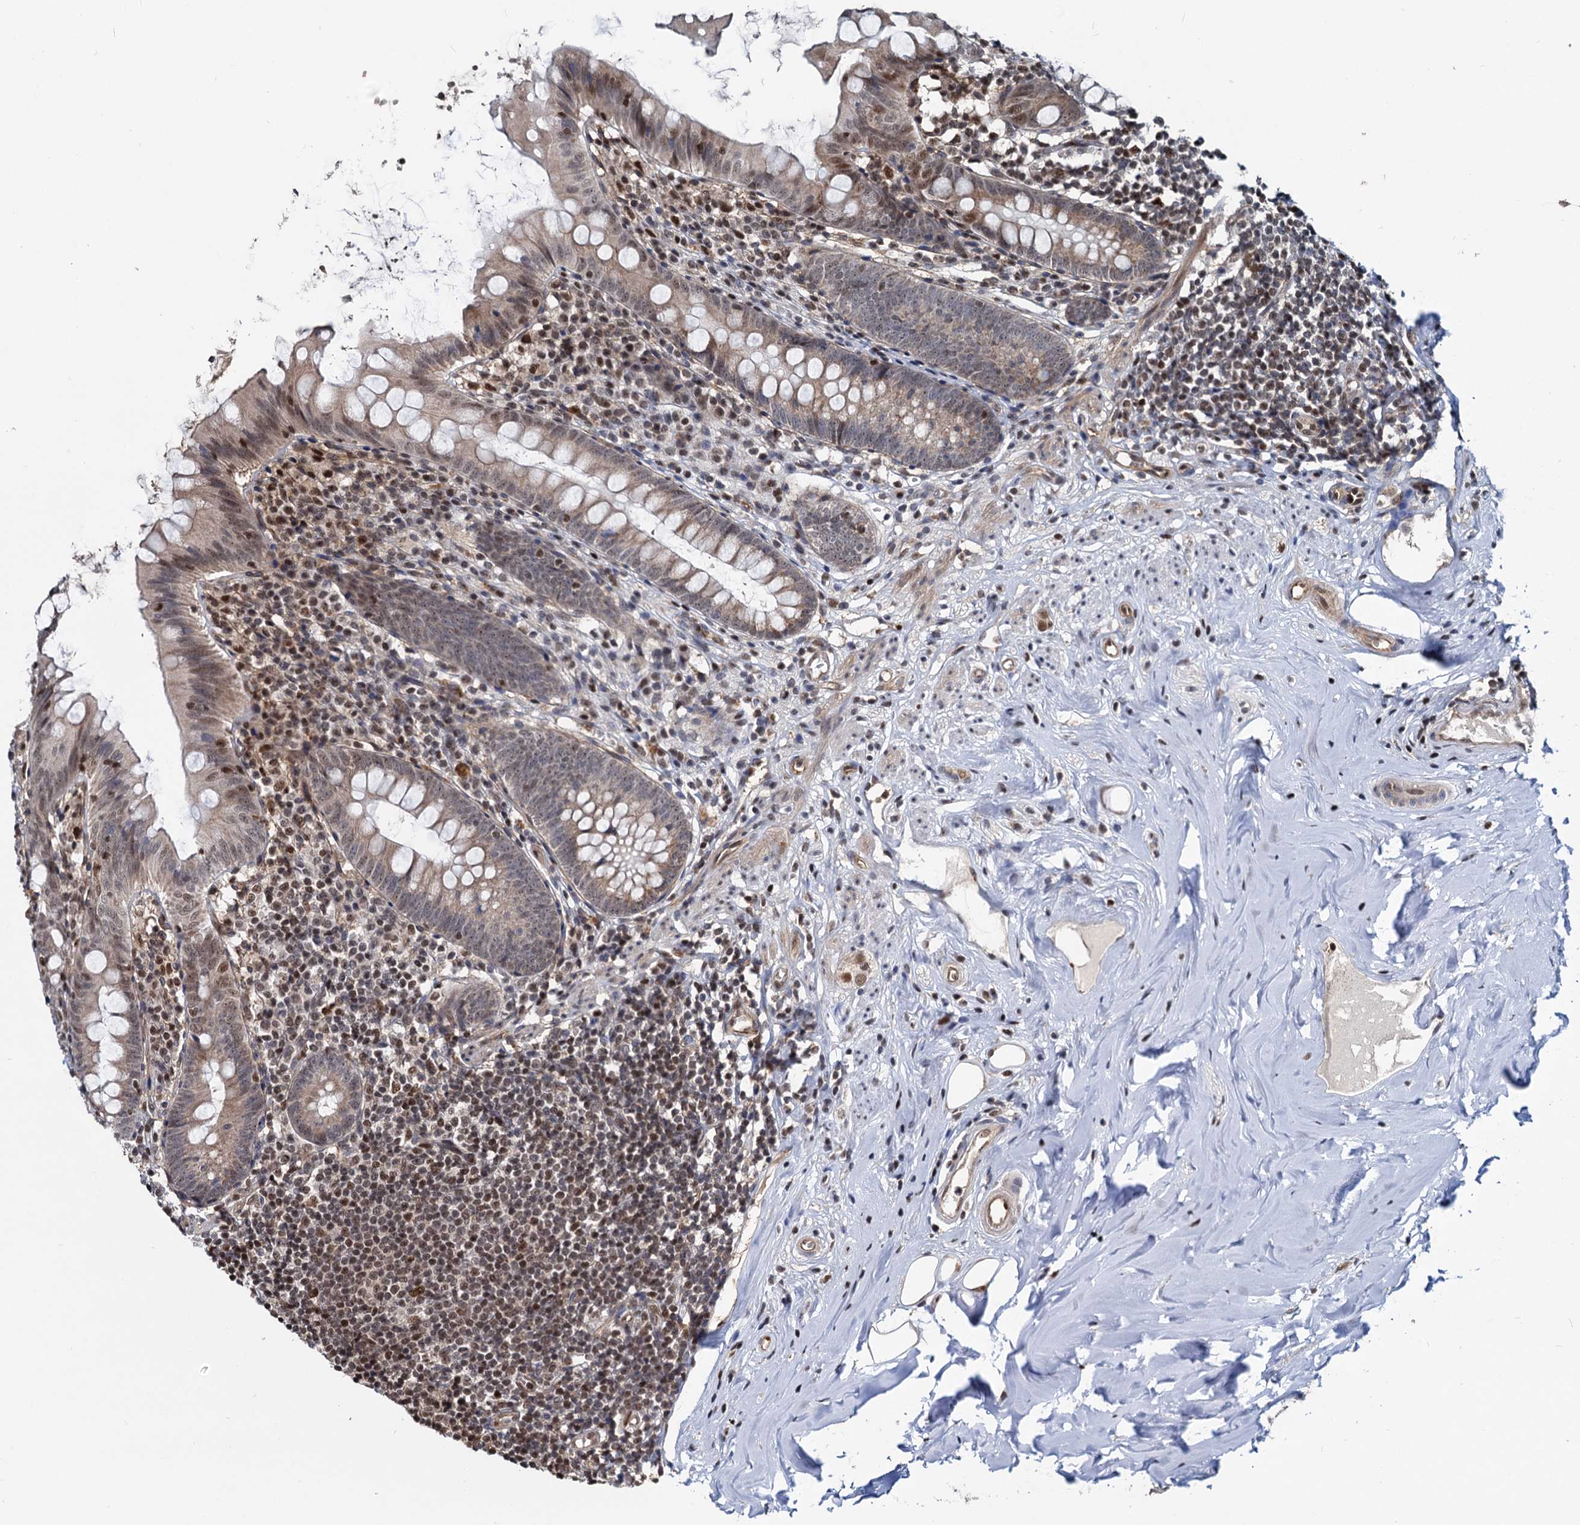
{"staining": {"intensity": "weak", "quantity": "25%-75%", "location": "cytoplasmic/membranous,nuclear"}, "tissue": "appendix", "cell_type": "Glandular cells", "image_type": "normal", "snomed": [{"axis": "morphology", "description": "Normal tissue, NOS"}, {"axis": "topography", "description": "Appendix"}], "caption": "Appendix was stained to show a protein in brown. There is low levels of weak cytoplasmic/membranous,nuclear positivity in about 25%-75% of glandular cells. (DAB = brown stain, brightfield microscopy at high magnification).", "gene": "UBLCP1", "patient": {"sex": "female", "age": 51}}